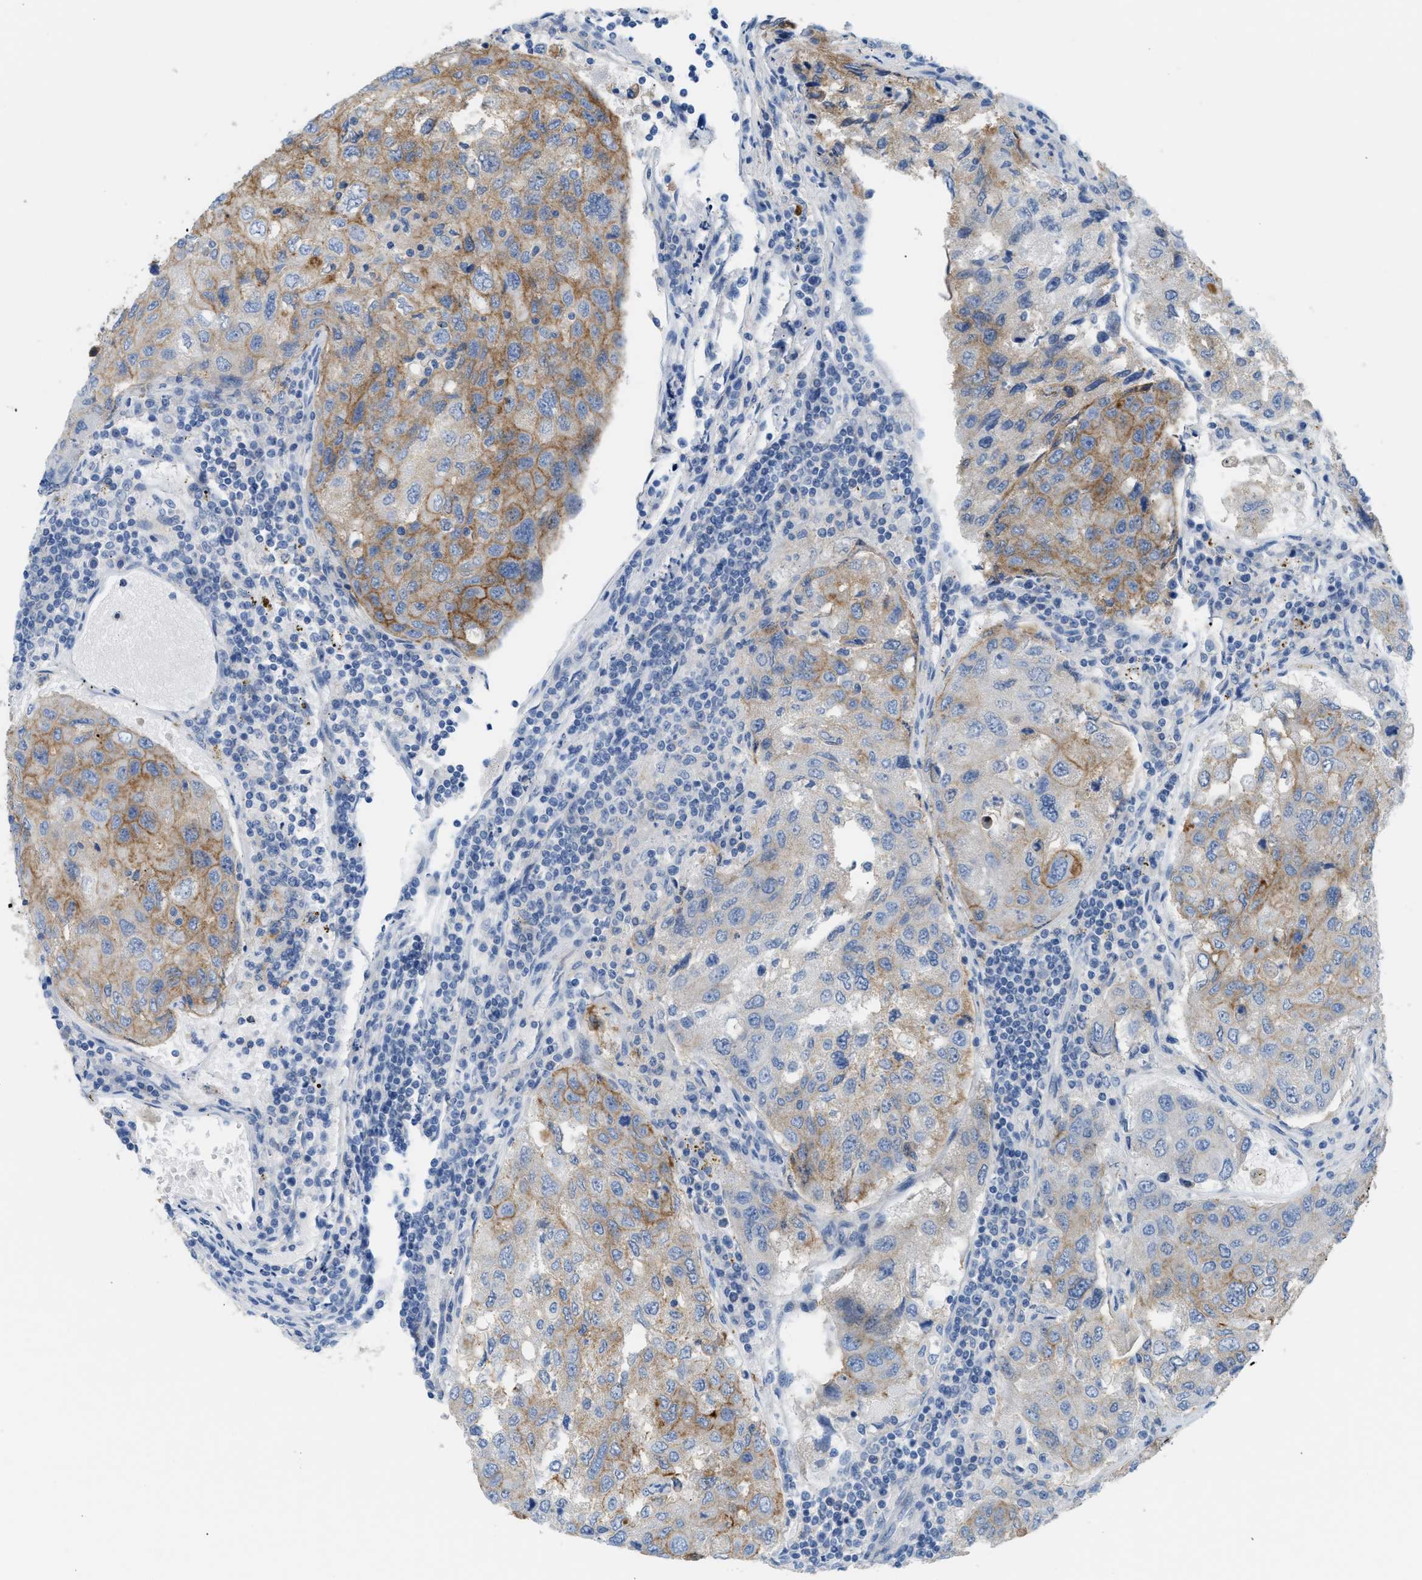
{"staining": {"intensity": "moderate", "quantity": "25%-75%", "location": "cytoplasmic/membranous"}, "tissue": "urothelial cancer", "cell_type": "Tumor cells", "image_type": "cancer", "snomed": [{"axis": "morphology", "description": "Urothelial carcinoma, High grade"}, {"axis": "topography", "description": "Lymph node"}, {"axis": "topography", "description": "Urinary bladder"}], "caption": "Moderate cytoplasmic/membranous expression is present in approximately 25%-75% of tumor cells in urothelial carcinoma (high-grade).", "gene": "ERBB2", "patient": {"sex": "male", "age": 51}}